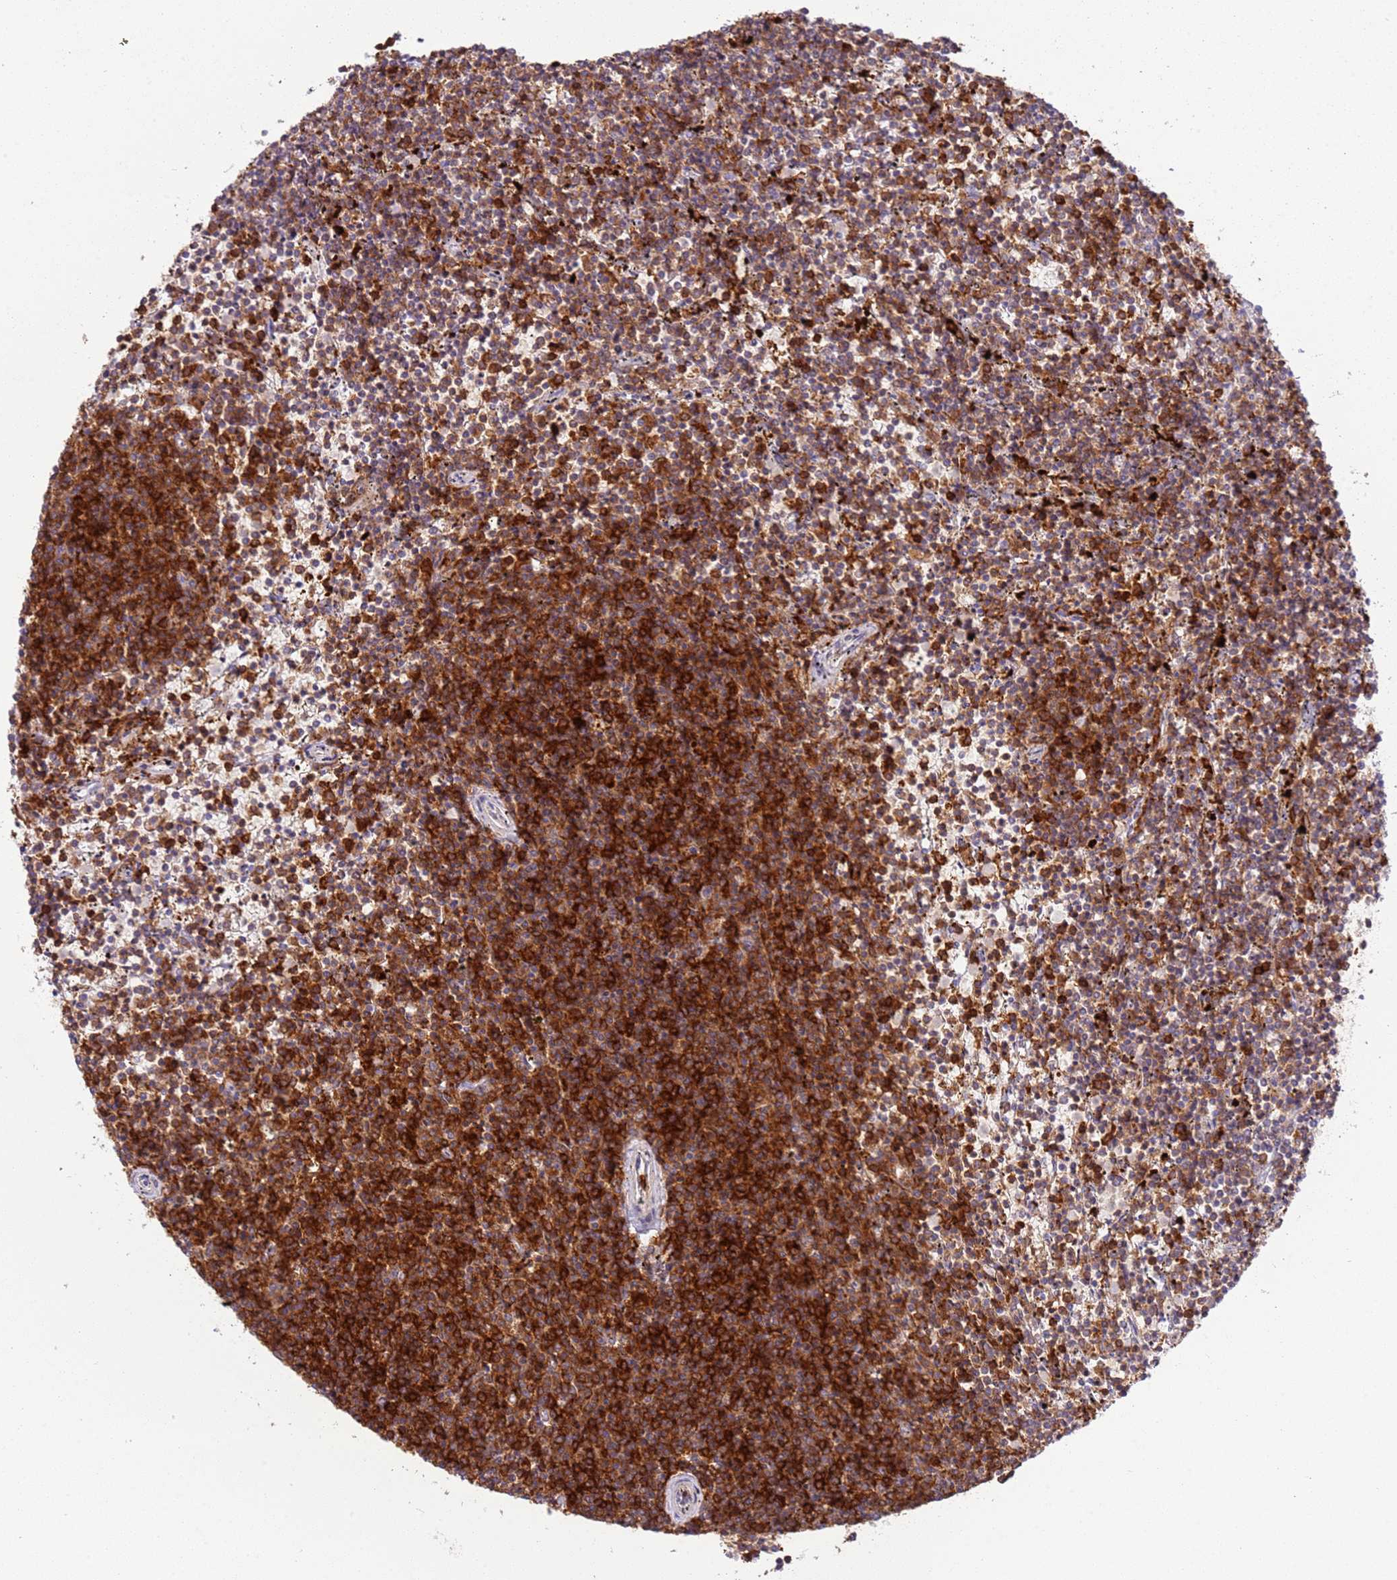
{"staining": {"intensity": "strong", "quantity": "25%-75%", "location": "cytoplasmic/membranous"}, "tissue": "lymphoma", "cell_type": "Tumor cells", "image_type": "cancer", "snomed": [{"axis": "morphology", "description": "Malignant lymphoma, non-Hodgkin's type, Low grade"}, {"axis": "topography", "description": "Spleen"}], "caption": "The image demonstrates immunohistochemical staining of lymphoma. There is strong cytoplasmic/membranous expression is identified in about 25%-75% of tumor cells. Nuclei are stained in blue.", "gene": "TTPAL", "patient": {"sex": "female", "age": 50}}